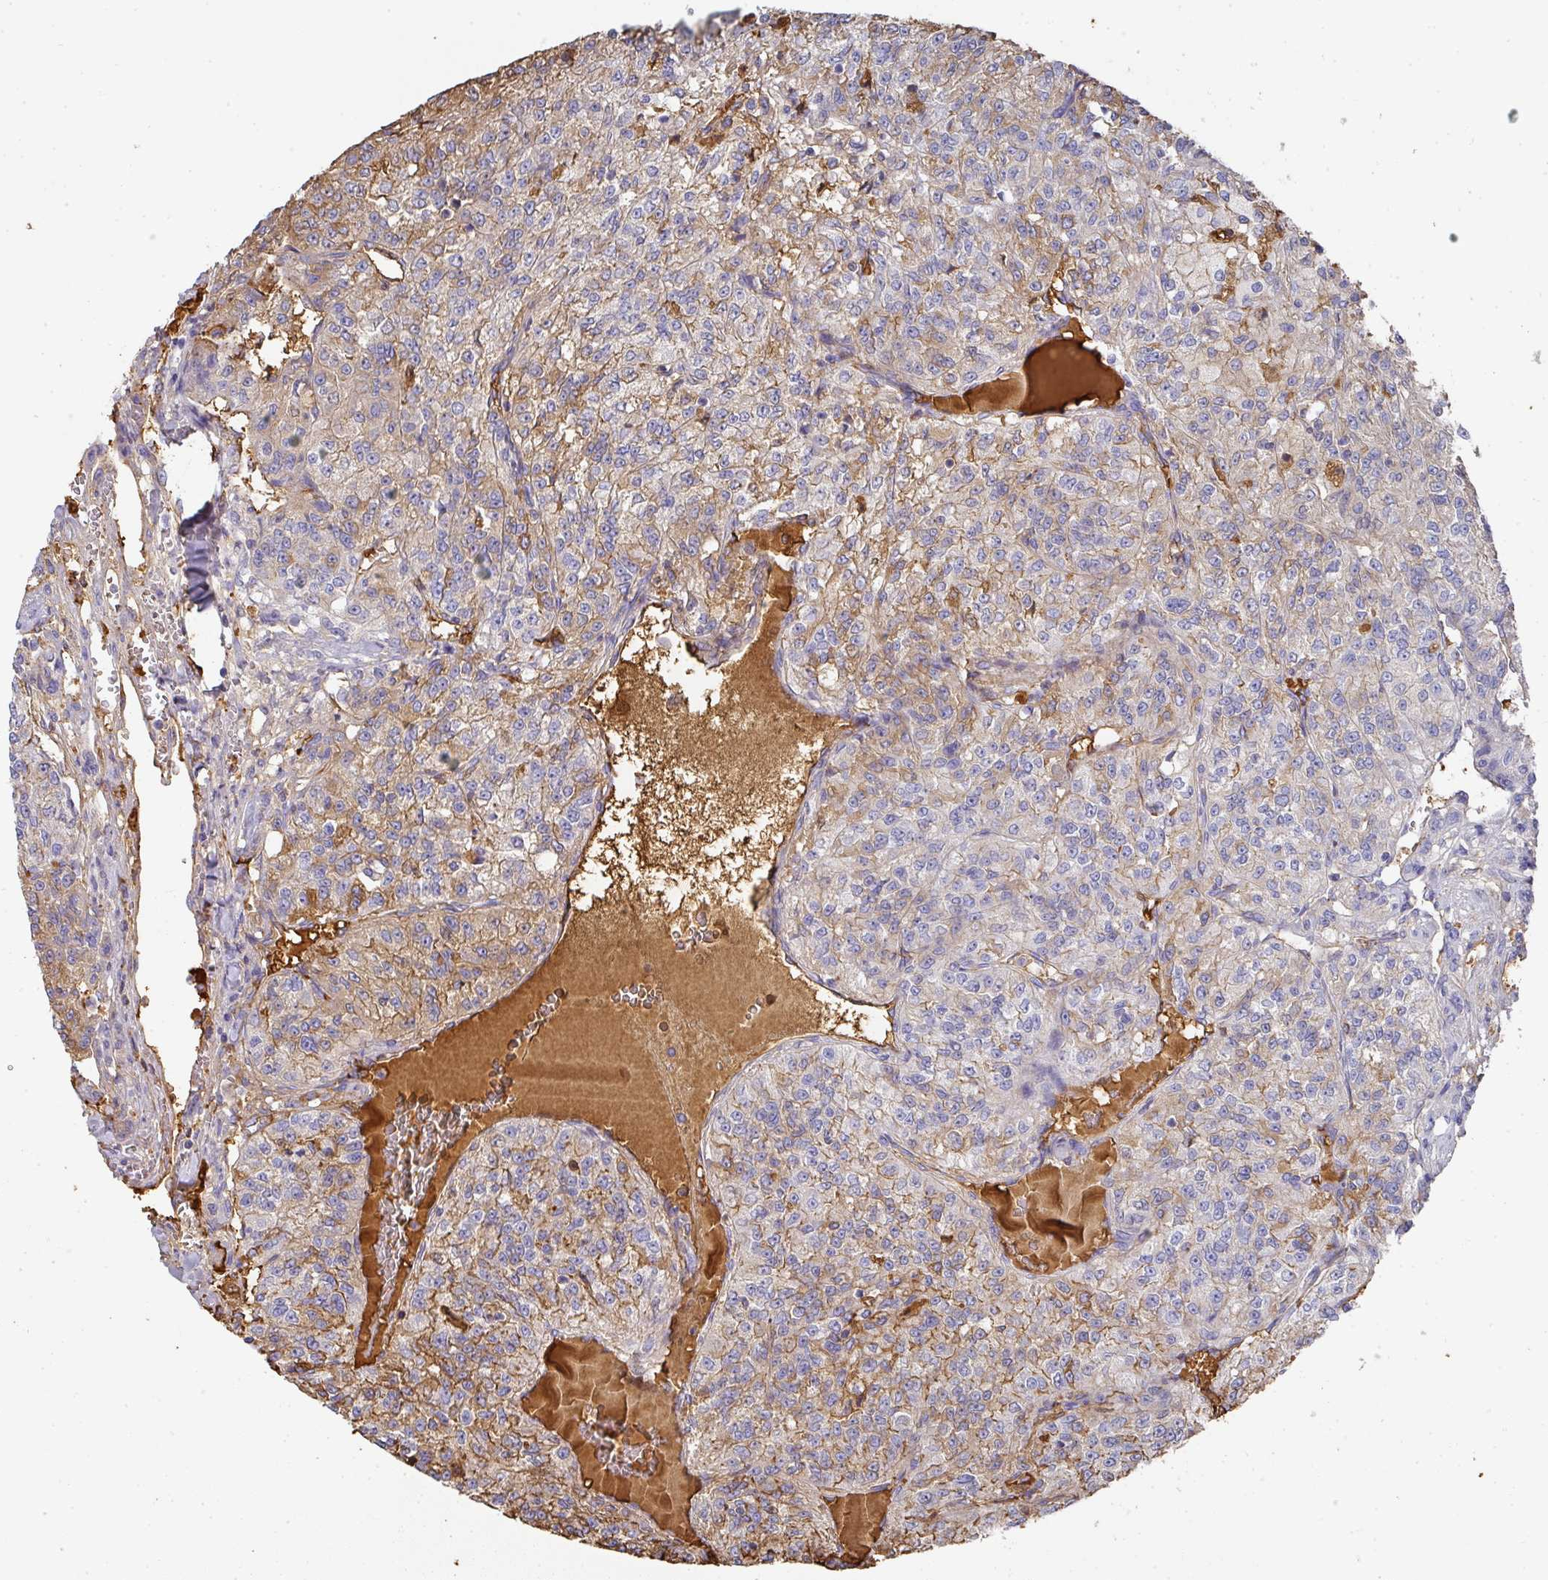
{"staining": {"intensity": "moderate", "quantity": "25%-75%", "location": "cytoplasmic/membranous"}, "tissue": "renal cancer", "cell_type": "Tumor cells", "image_type": "cancer", "snomed": [{"axis": "morphology", "description": "Adenocarcinoma, NOS"}, {"axis": "topography", "description": "Kidney"}], "caption": "Renal cancer stained with a protein marker reveals moderate staining in tumor cells.", "gene": "ALB", "patient": {"sex": "female", "age": 63}}